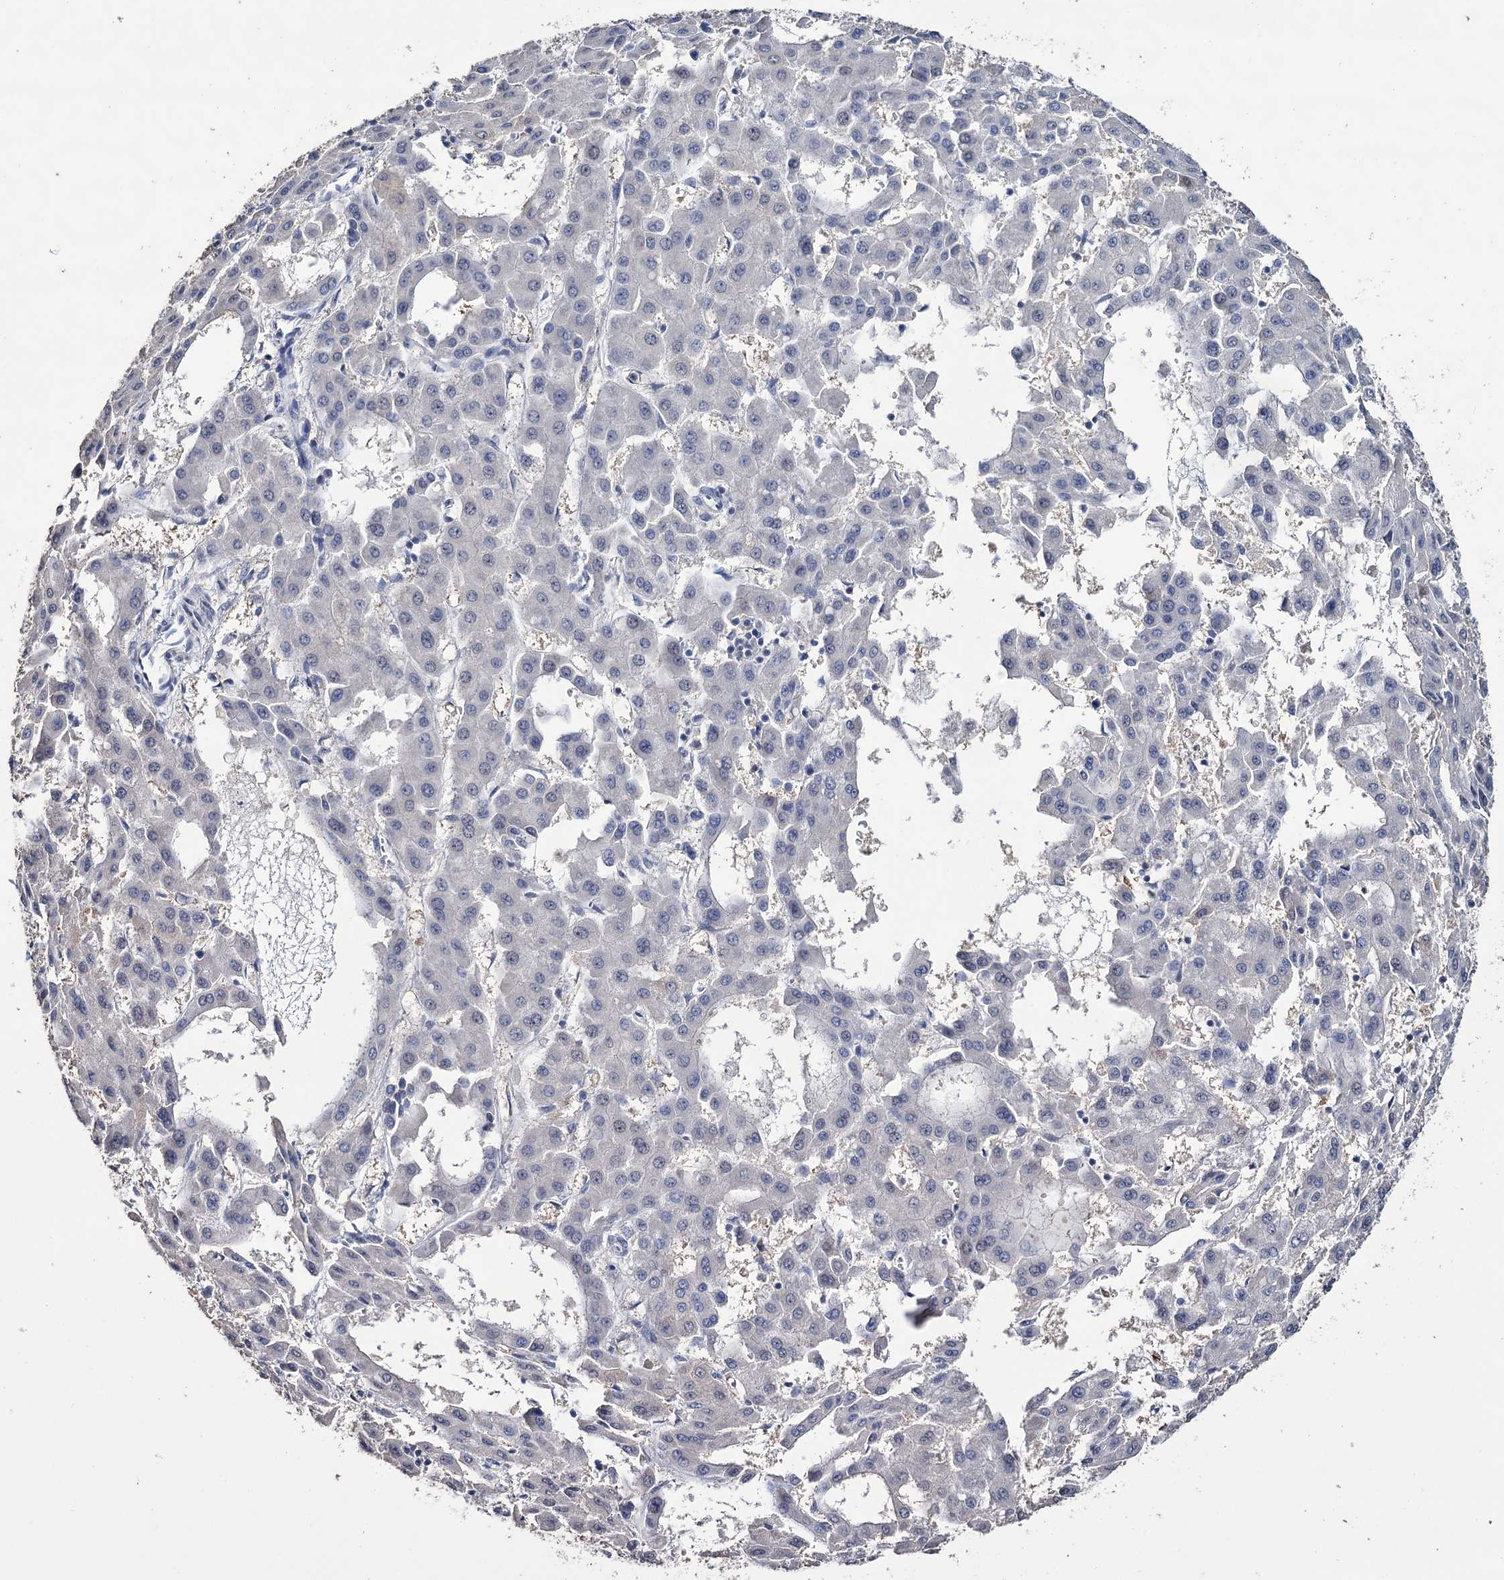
{"staining": {"intensity": "negative", "quantity": "none", "location": "none"}, "tissue": "liver cancer", "cell_type": "Tumor cells", "image_type": "cancer", "snomed": [{"axis": "morphology", "description": "Carcinoma, Hepatocellular, NOS"}, {"axis": "topography", "description": "Liver"}], "caption": "IHC image of liver hepatocellular carcinoma stained for a protein (brown), which reveals no positivity in tumor cells. Nuclei are stained in blue.", "gene": "EPB41L5", "patient": {"sex": "male", "age": 47}}